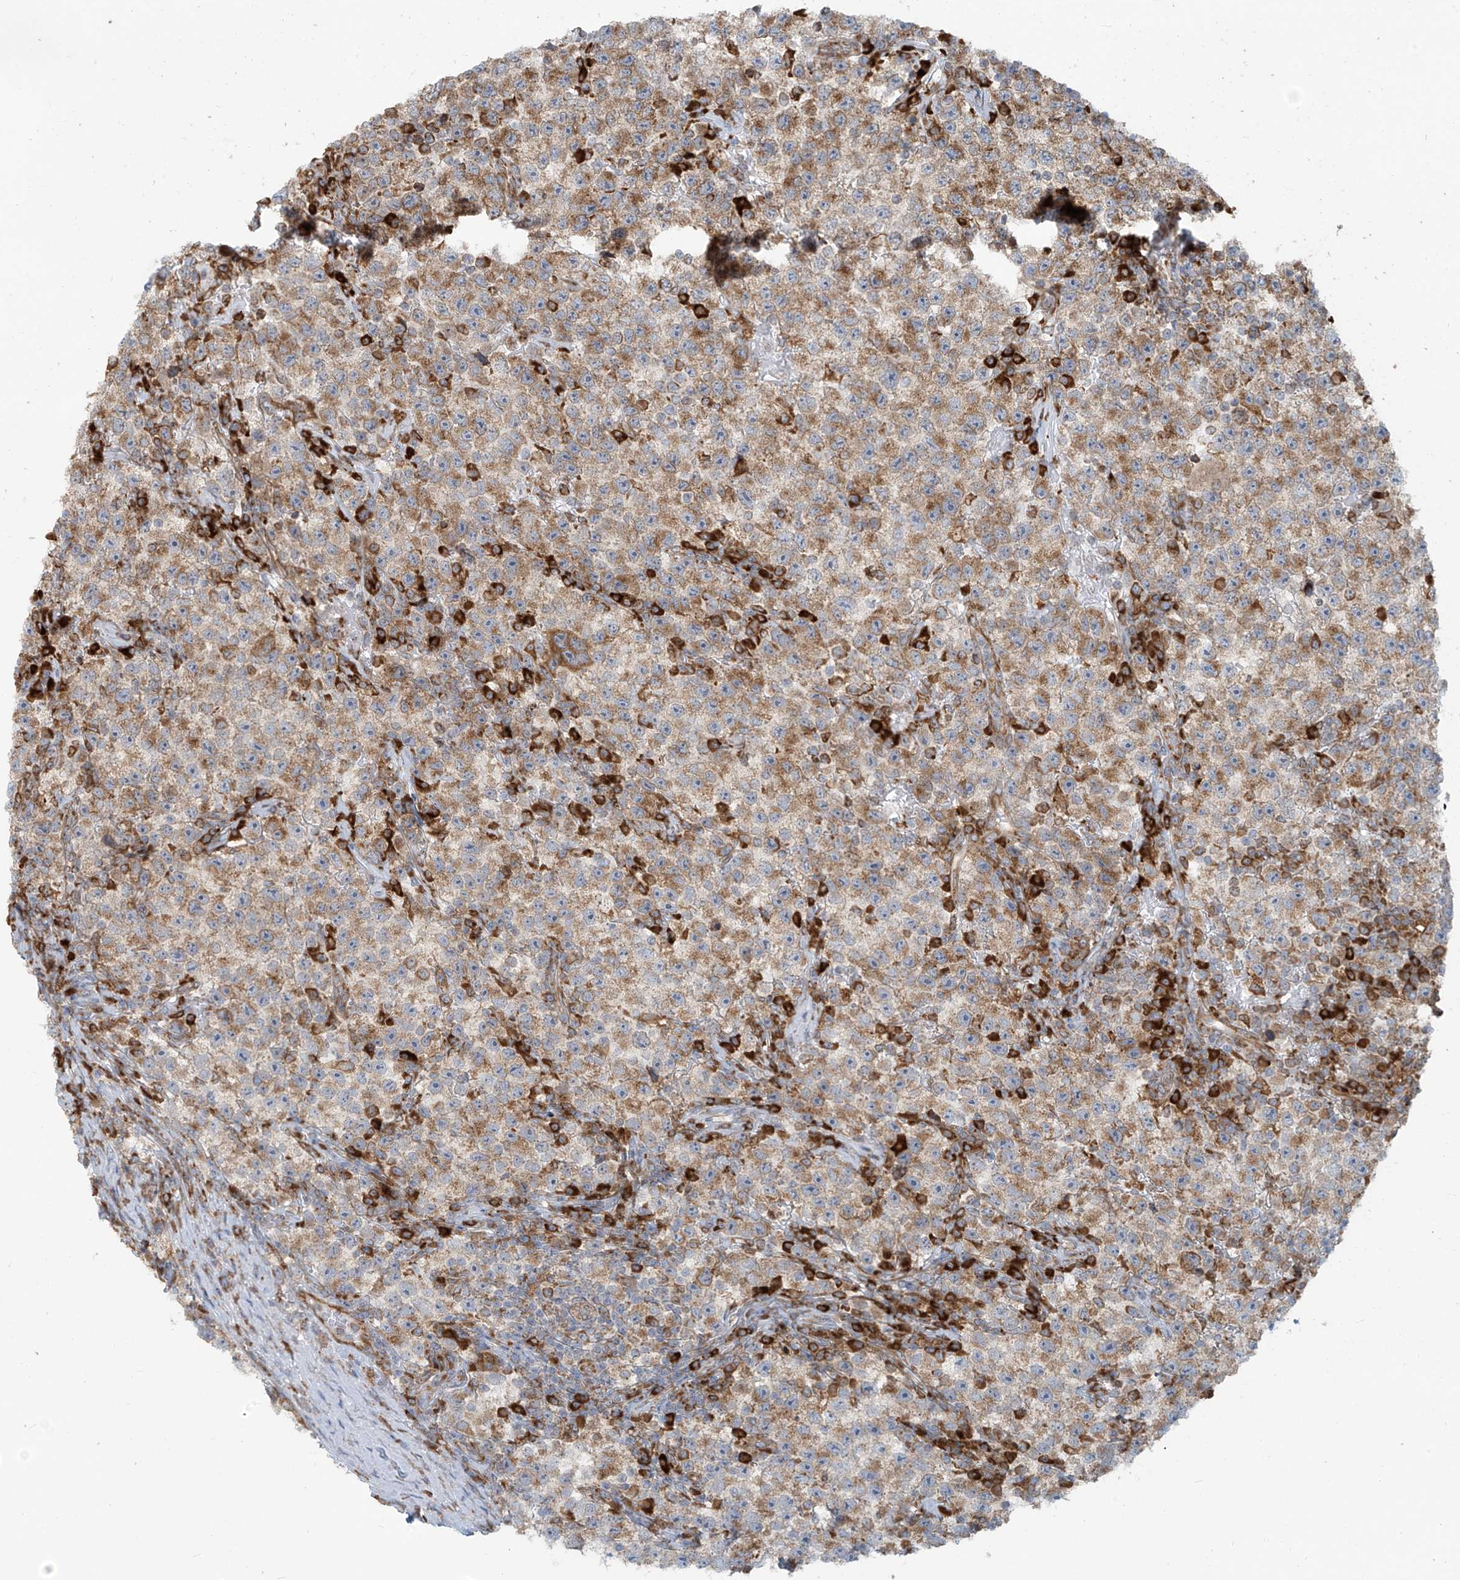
{"staining": {"intensity": "moderate", "quantity": ">75%", "location": "cytoplasmic/membranous"}, "tissue": "testis cancer", "cell_type": "Tumor cells", "image_type": "cancer", "snomed": [{"axis": "morphology", "description": "Seminoma, NOS"}, {"axis": "topography", "description": "Testis"}], "caption": "Testis seminoma stained with a protein marker shows moderate staining in tumor cells.", "gene": "KATNIP", "patient": {"sex": "male", "age": 22}}